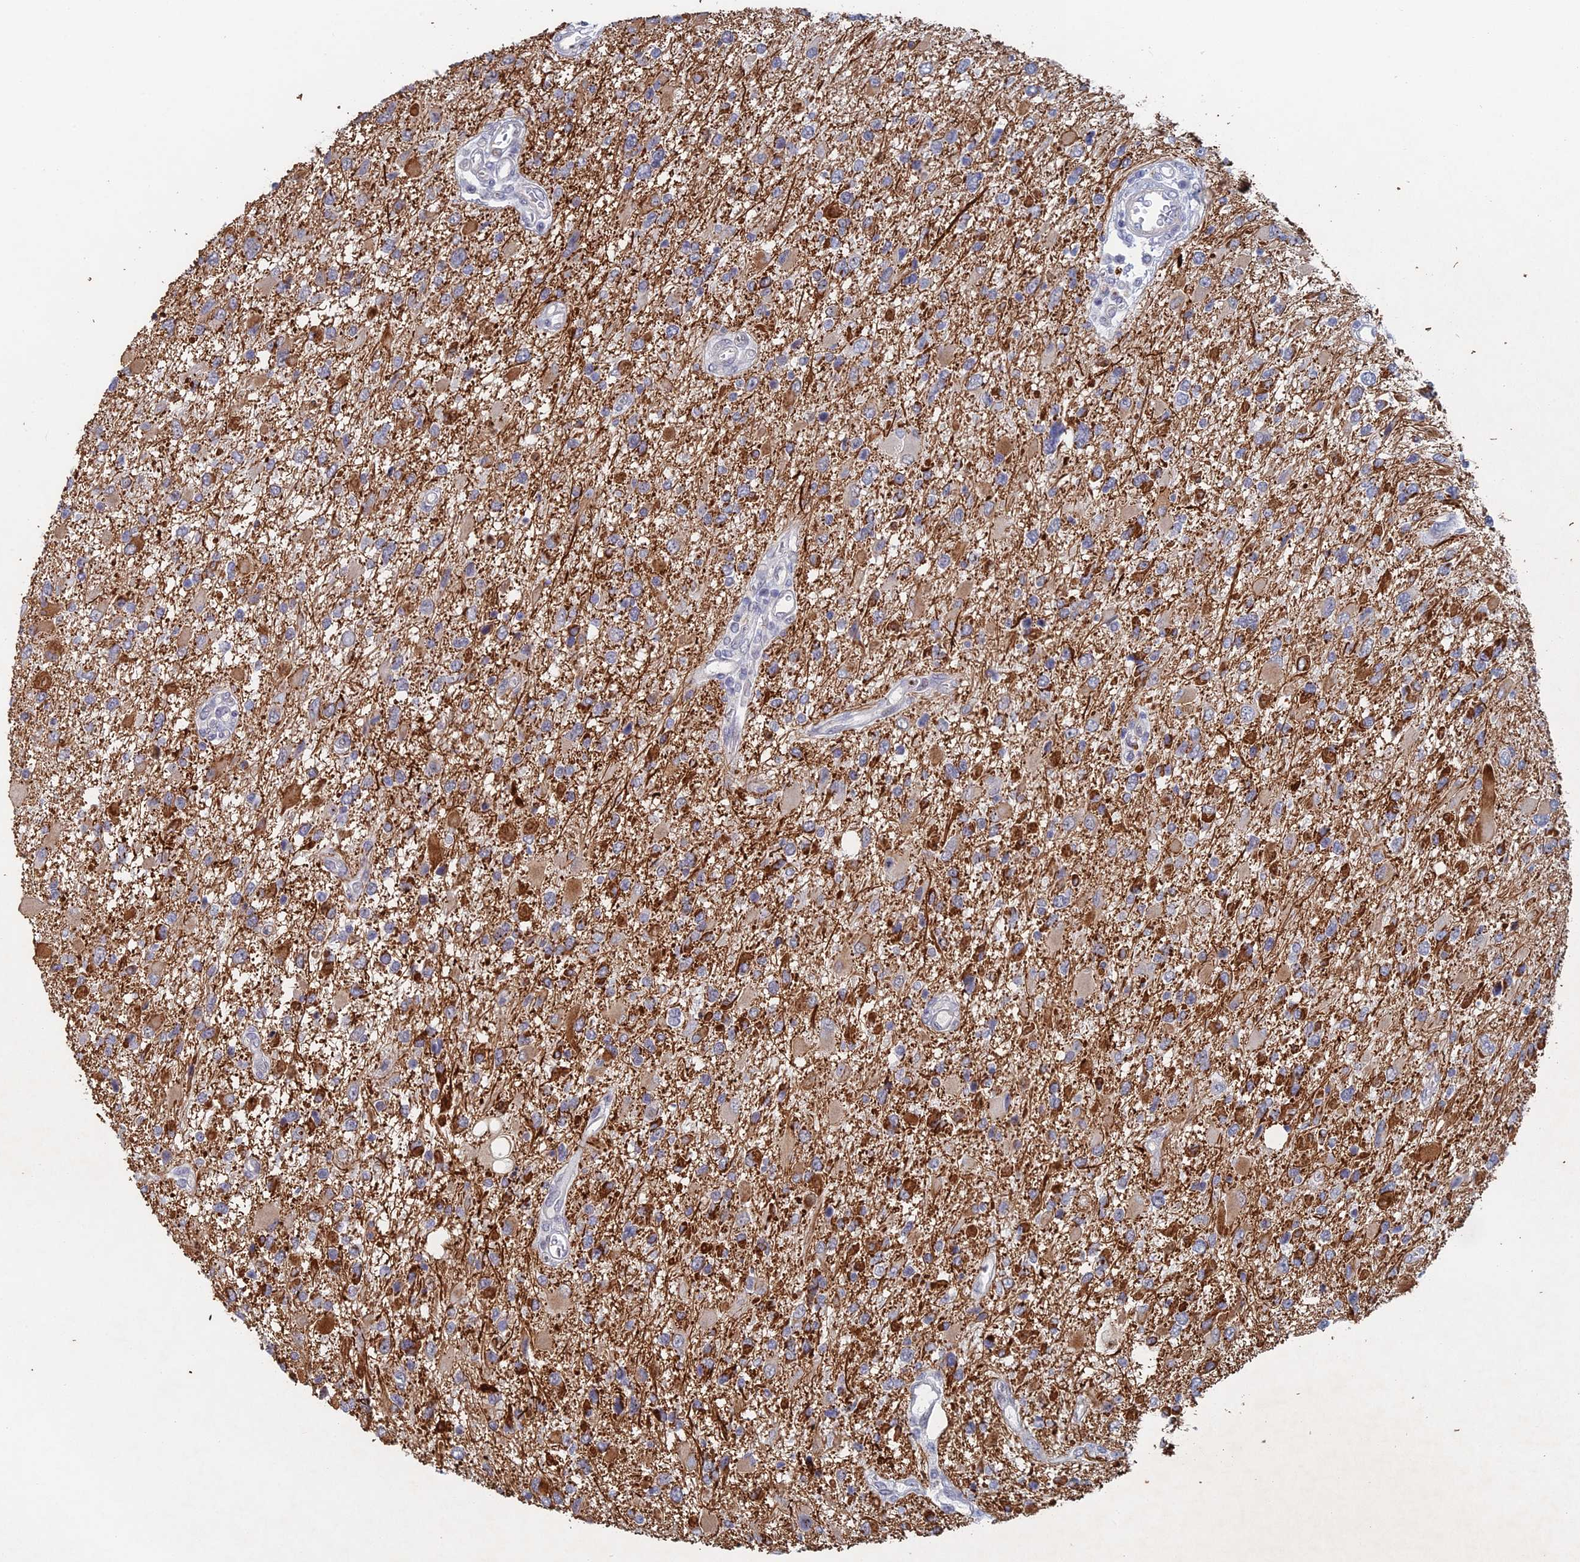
{"staining": {"intensity": "moderate", "quantity": "<25%", "location": "cytoplasmic/membranous"}, "tissue": "glioma", "cell_type": "Tumor cells", "image_type": "cancer", "snomed": [{"axis": "morphology", "description": "Glioma, malignant, High grade"}, {"axis": "topography", "description": "Brain"}], "caption": "A low amount of moderate cytoplasmic/membranous staining is appreciated in about <25% of tumor cells in malignant glioma (high-grade) tissue.", "gene": "GMNC", "patient": {"sex": "male", "age": 53}}